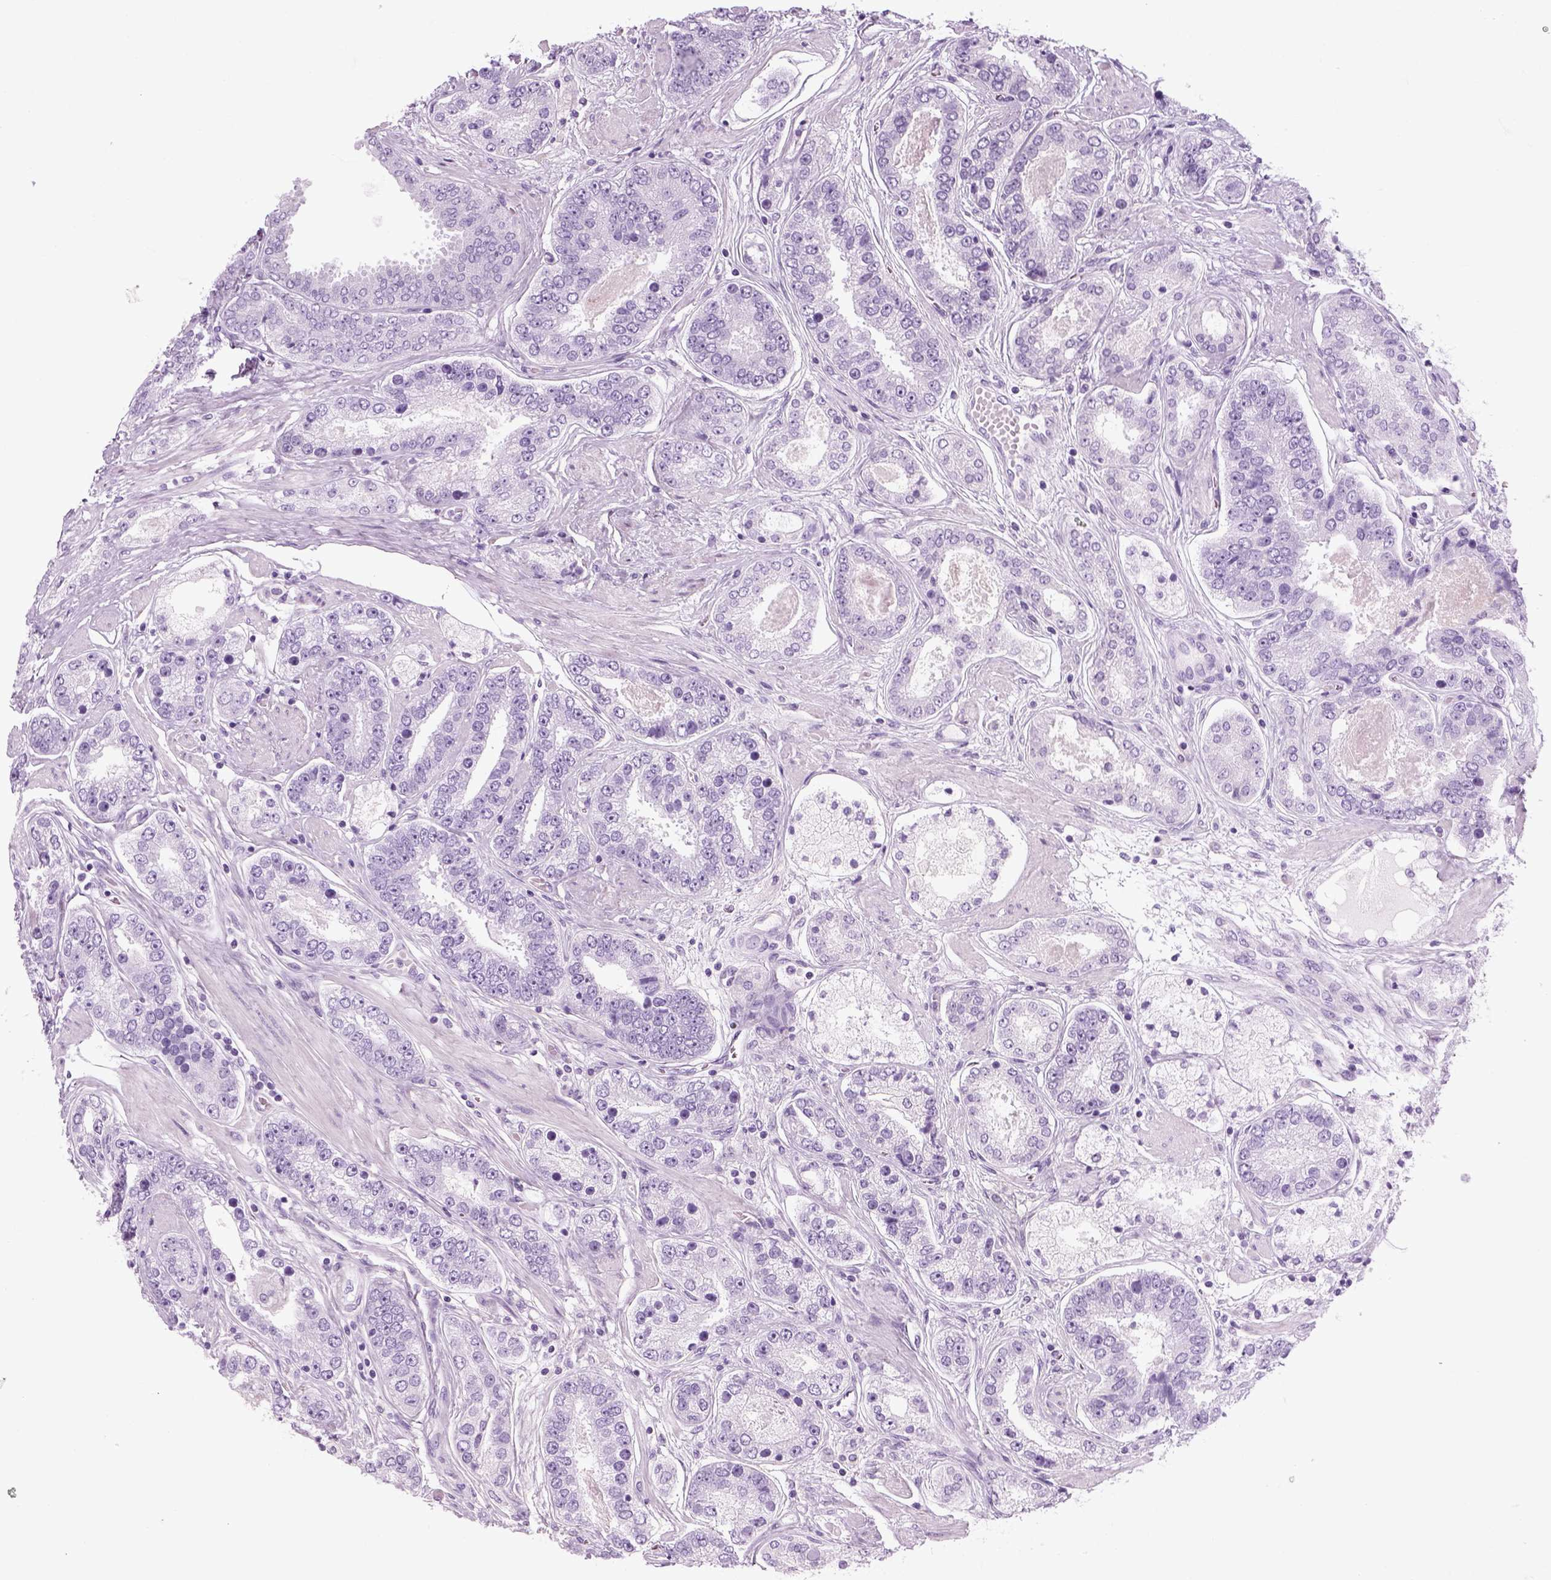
{"staining": {"intensity": "negative", "quantity": "none", "location": "none"}, "tissue": "prostate cancer", "cell_type": "Tumor cells", "image_type": "cancer", "snomed": [{"axis": "morphology", "description": "Adenocarcinoma, High grade"}, {"axis": "topography", "description": "Prostate"}], "caption": "Tumor cells show no significant protein staining in prostate cancer (adenocarcinoma (high-grade)).", "gene": "SLC12A5", "patient": {"sex": "male", "age": 63}}